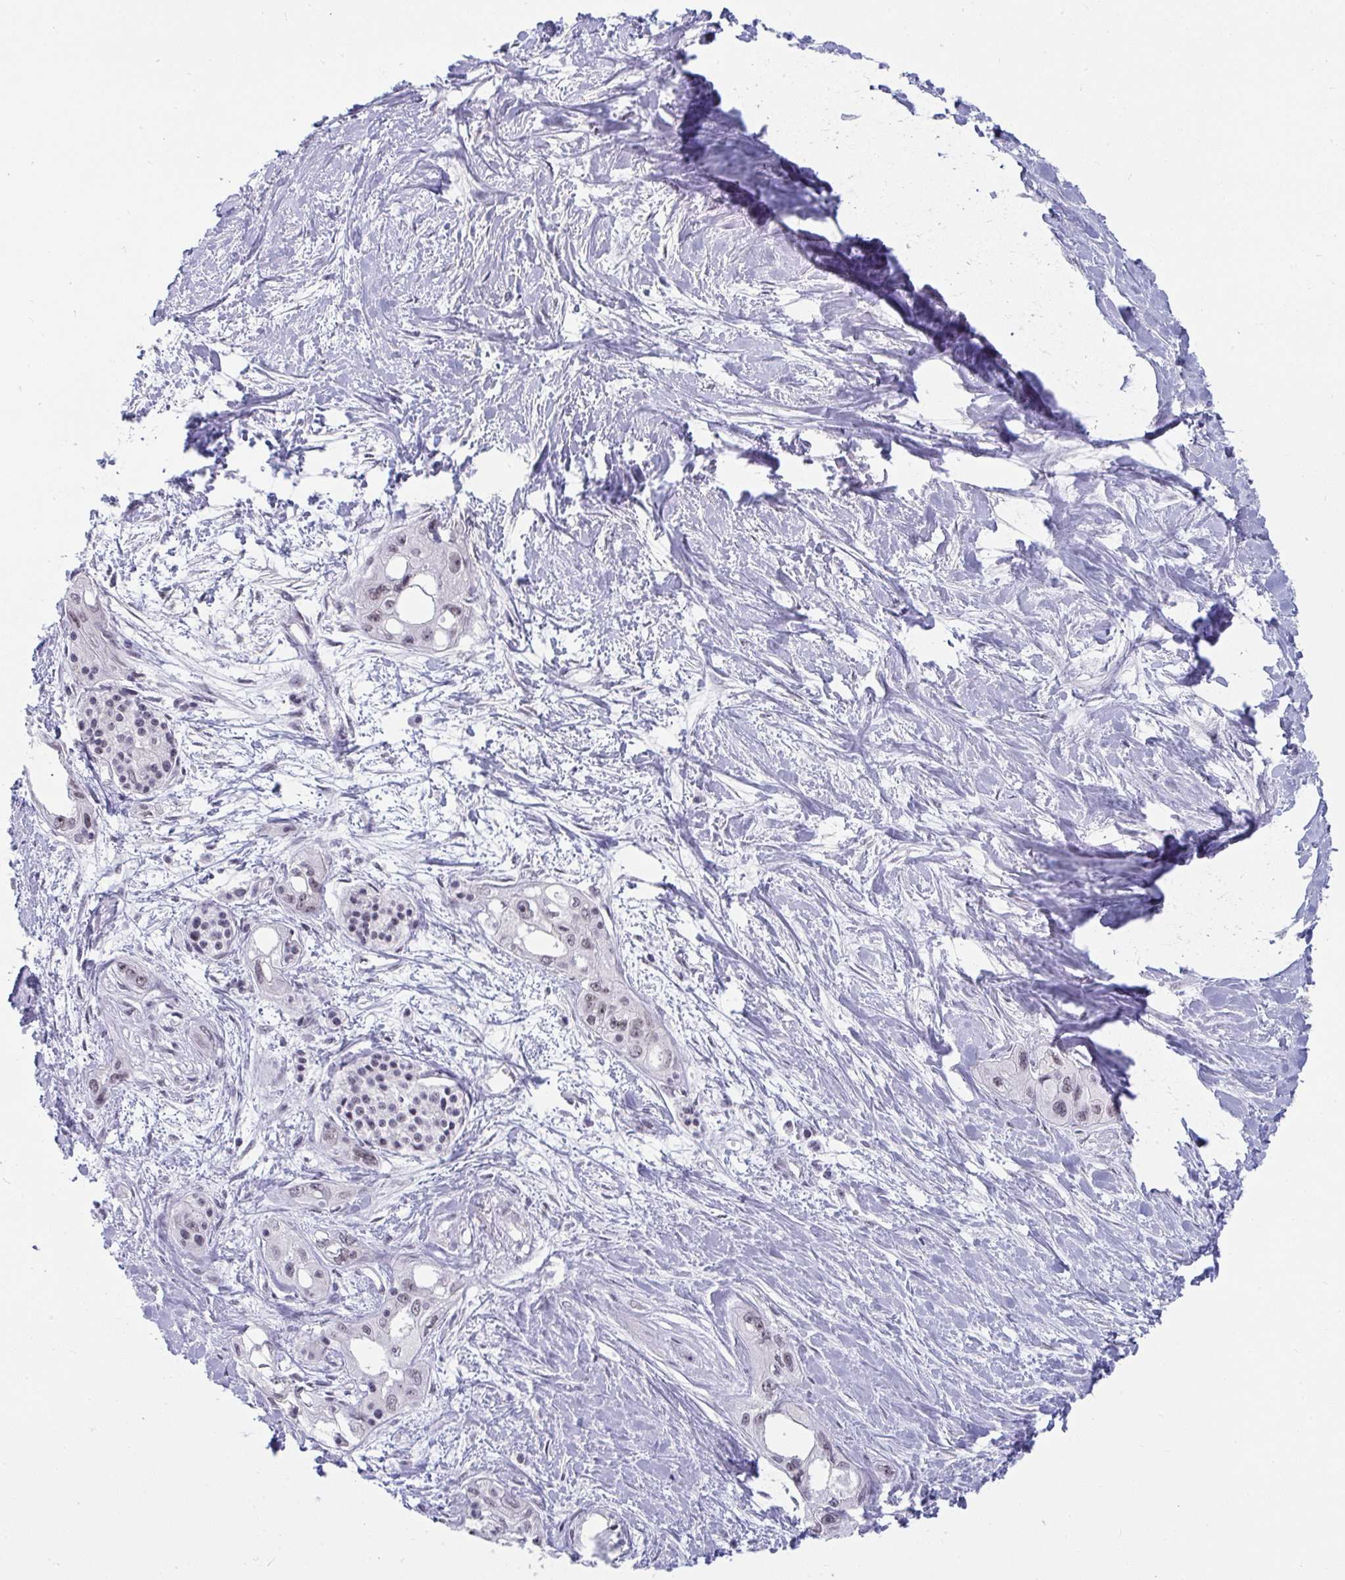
{"staining": {"intensity": "negative", "quantity": "none", "location": "none"}, "tissue": "pancreatic cancer", "cell_type": "Tumor cells", "image_type": "cancer", "snomed": [{"axis": "morphology", "description": "Adenocarcinoma, NOS"}, {"axis": "topography", "description": "Pancreas"}], "caption": "A high-resolution histopathology image shows immunohistochemistry (IHC) staining of adenocarcinoma (pancreatic), which demonstrates no significant staining in tumor cells.", "gene": "PRR14", "patient": {"sex": "female", "age": 50}}